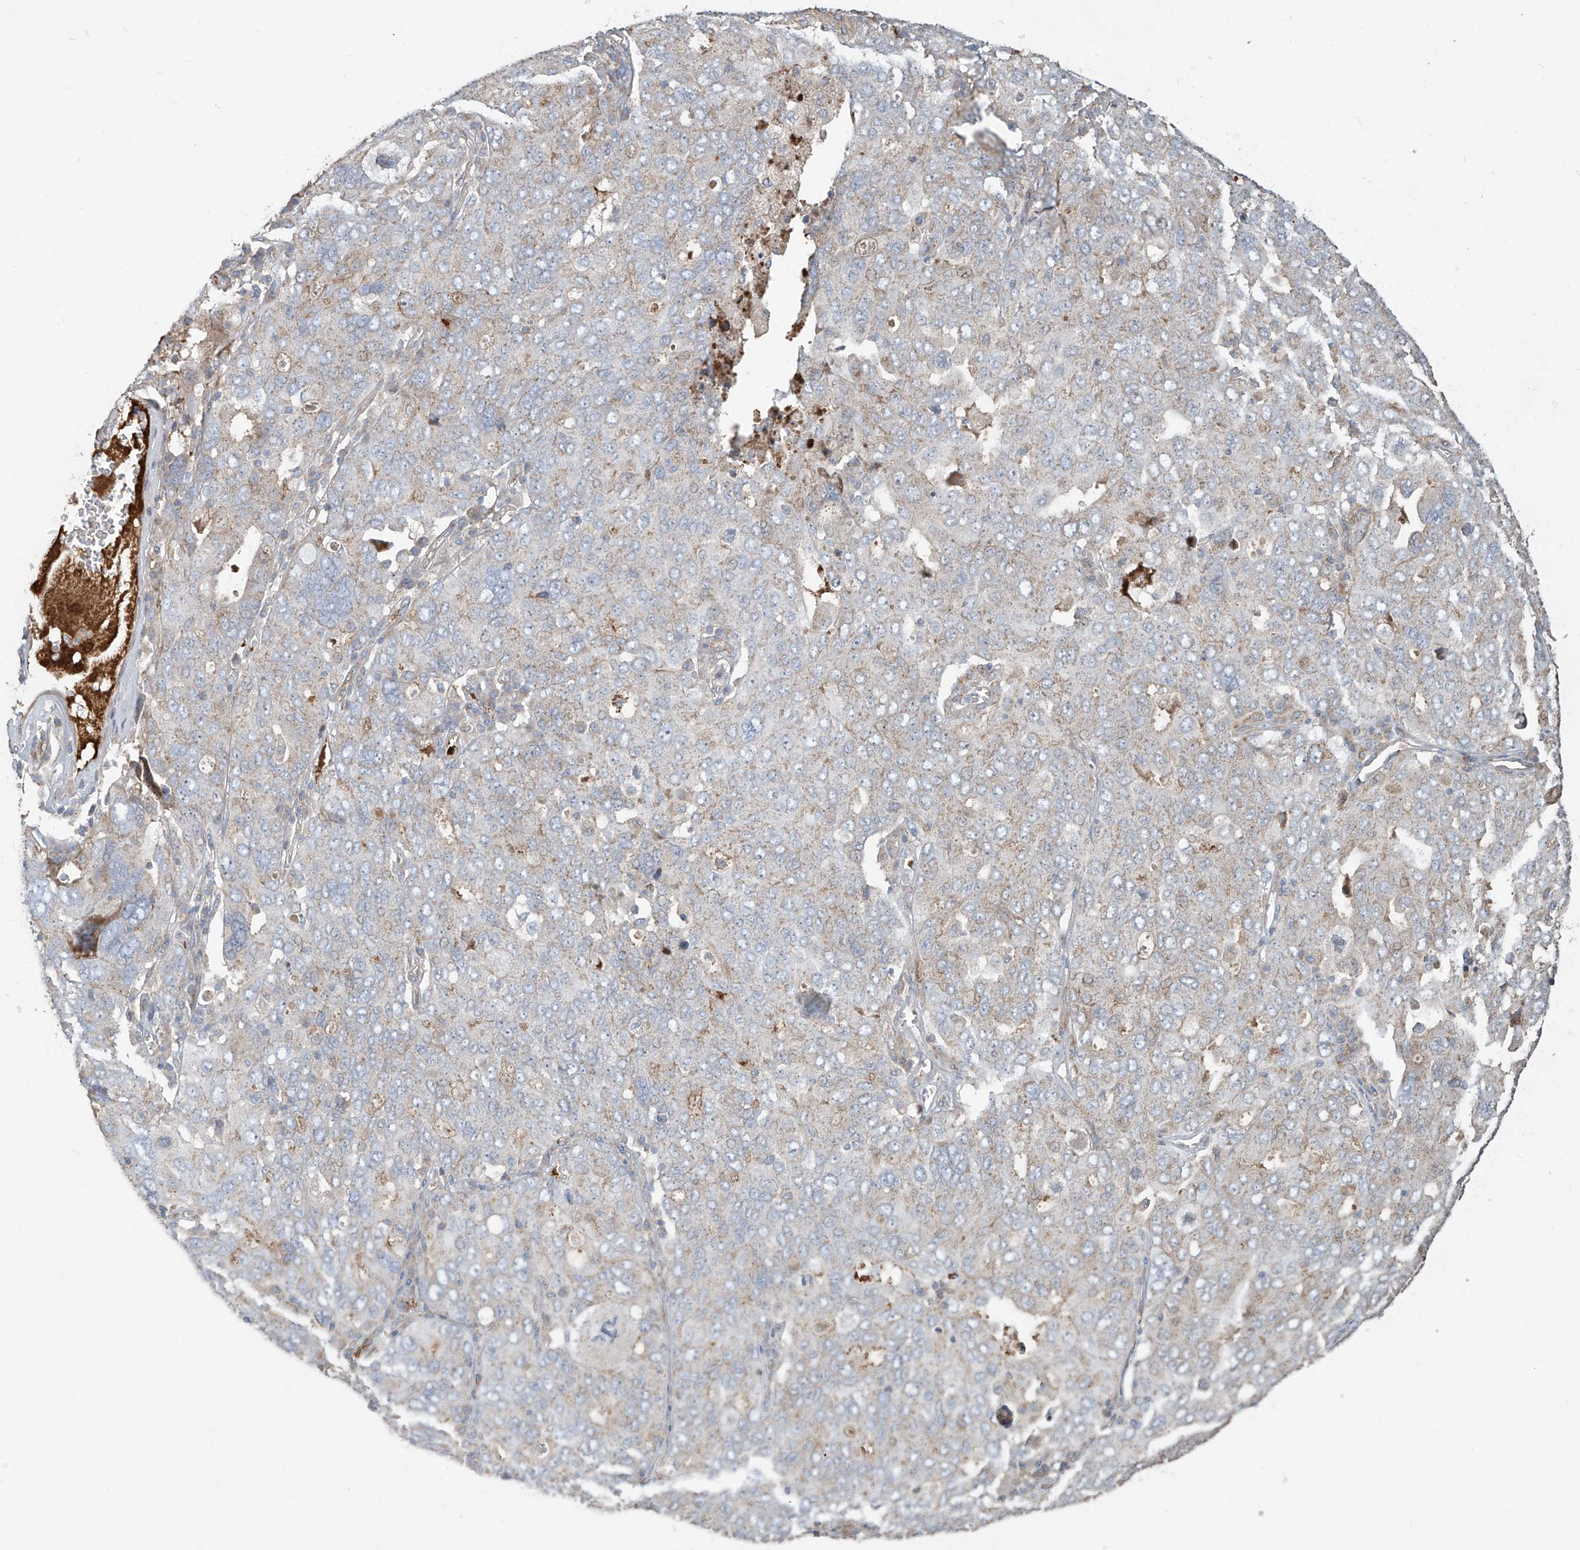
{"staining": {"intensity": "negative", "quantity": "none", "location": "none"}, "tissue": "ovarian cancer", "cell_type": "Tumor cells", "image_type": "cancer", "snomed": [{"axis": "morphology", "description": "Carcinoma, endometroid"}, {"axis": "topography", "description": "Ovary"}], "caption": "This is an immunohistochemistry (IHC) micrograph of human endometroid carcinoma (ovarian). There is no expression in tumor cells.", "gene": "ABTB1", "patient": {"sex": "female", "age": 62}}